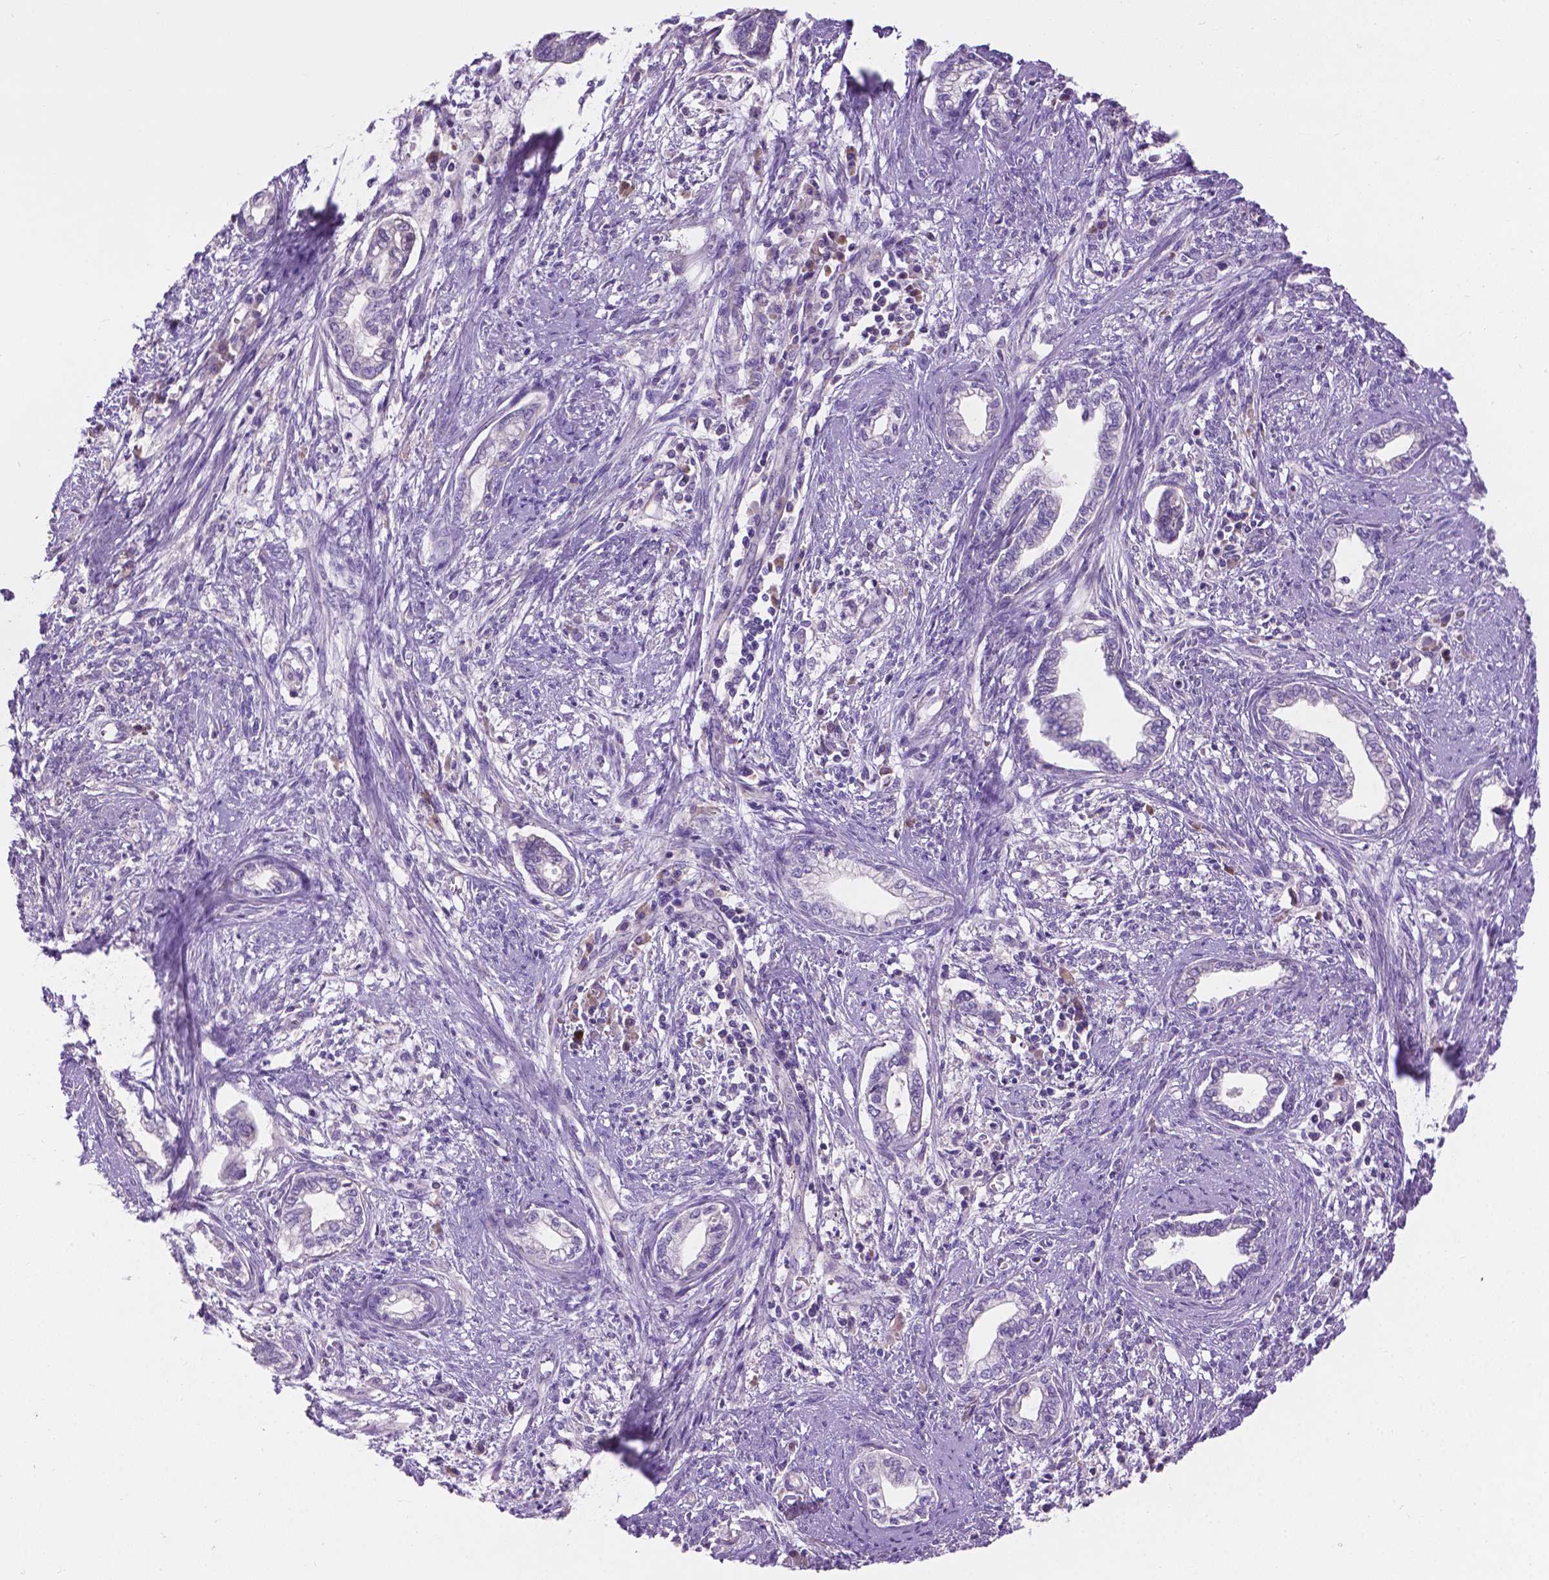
{"staining": {"intensity": "negative", "quantity": "none", "location": "none"}, "tissue": "cervical cancer", "cell_type": "Tumor cells", "image_type": "cancer", "snomed": [{"axis": "morphology", "description": "Adenocarcinoma, NOS"}, {"axis": "topography", "description": "Cervix"}], "caption": "A micrograph of human adenocarcinoma (cervical) is negative for staining in tumor cells.", "gene": "NOXO1", "patient": {"sex": "female", "age": 62}}